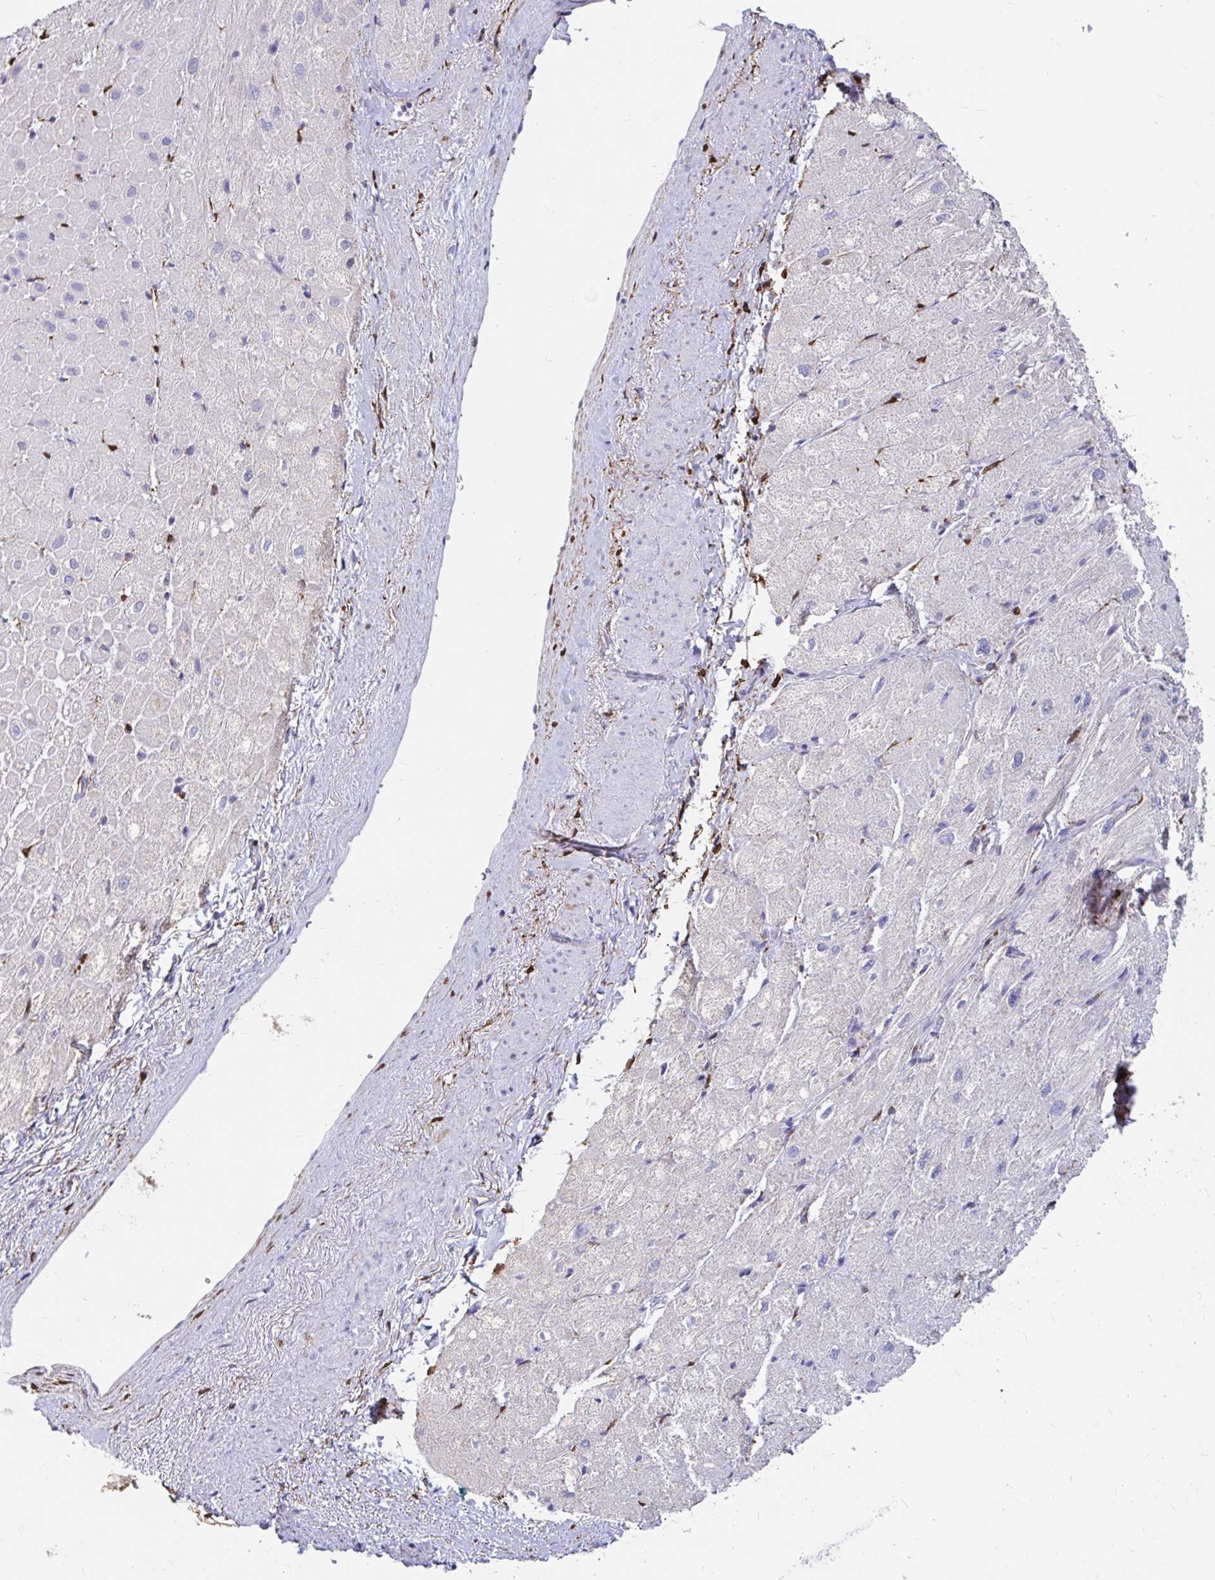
{"staining": {"intensity": "negative", "quantity": "none", "location": "none"}, "tissue": "heart muscle", "cell_type": "Cardiomyocytes", "image_type": "normal", "snomed": [{"axis": "morphology", "description": "Normal tissue, NOS"}, {"axis": "topography", "description": "Heart"}], "caption": "IHC photomicrograph of benign human heart muscle stained for a protein (brown), which exhibits no staining in cardiomyocytes.", "gene": "ADH1A", "patient": {"sex": "male", "age": 62}}